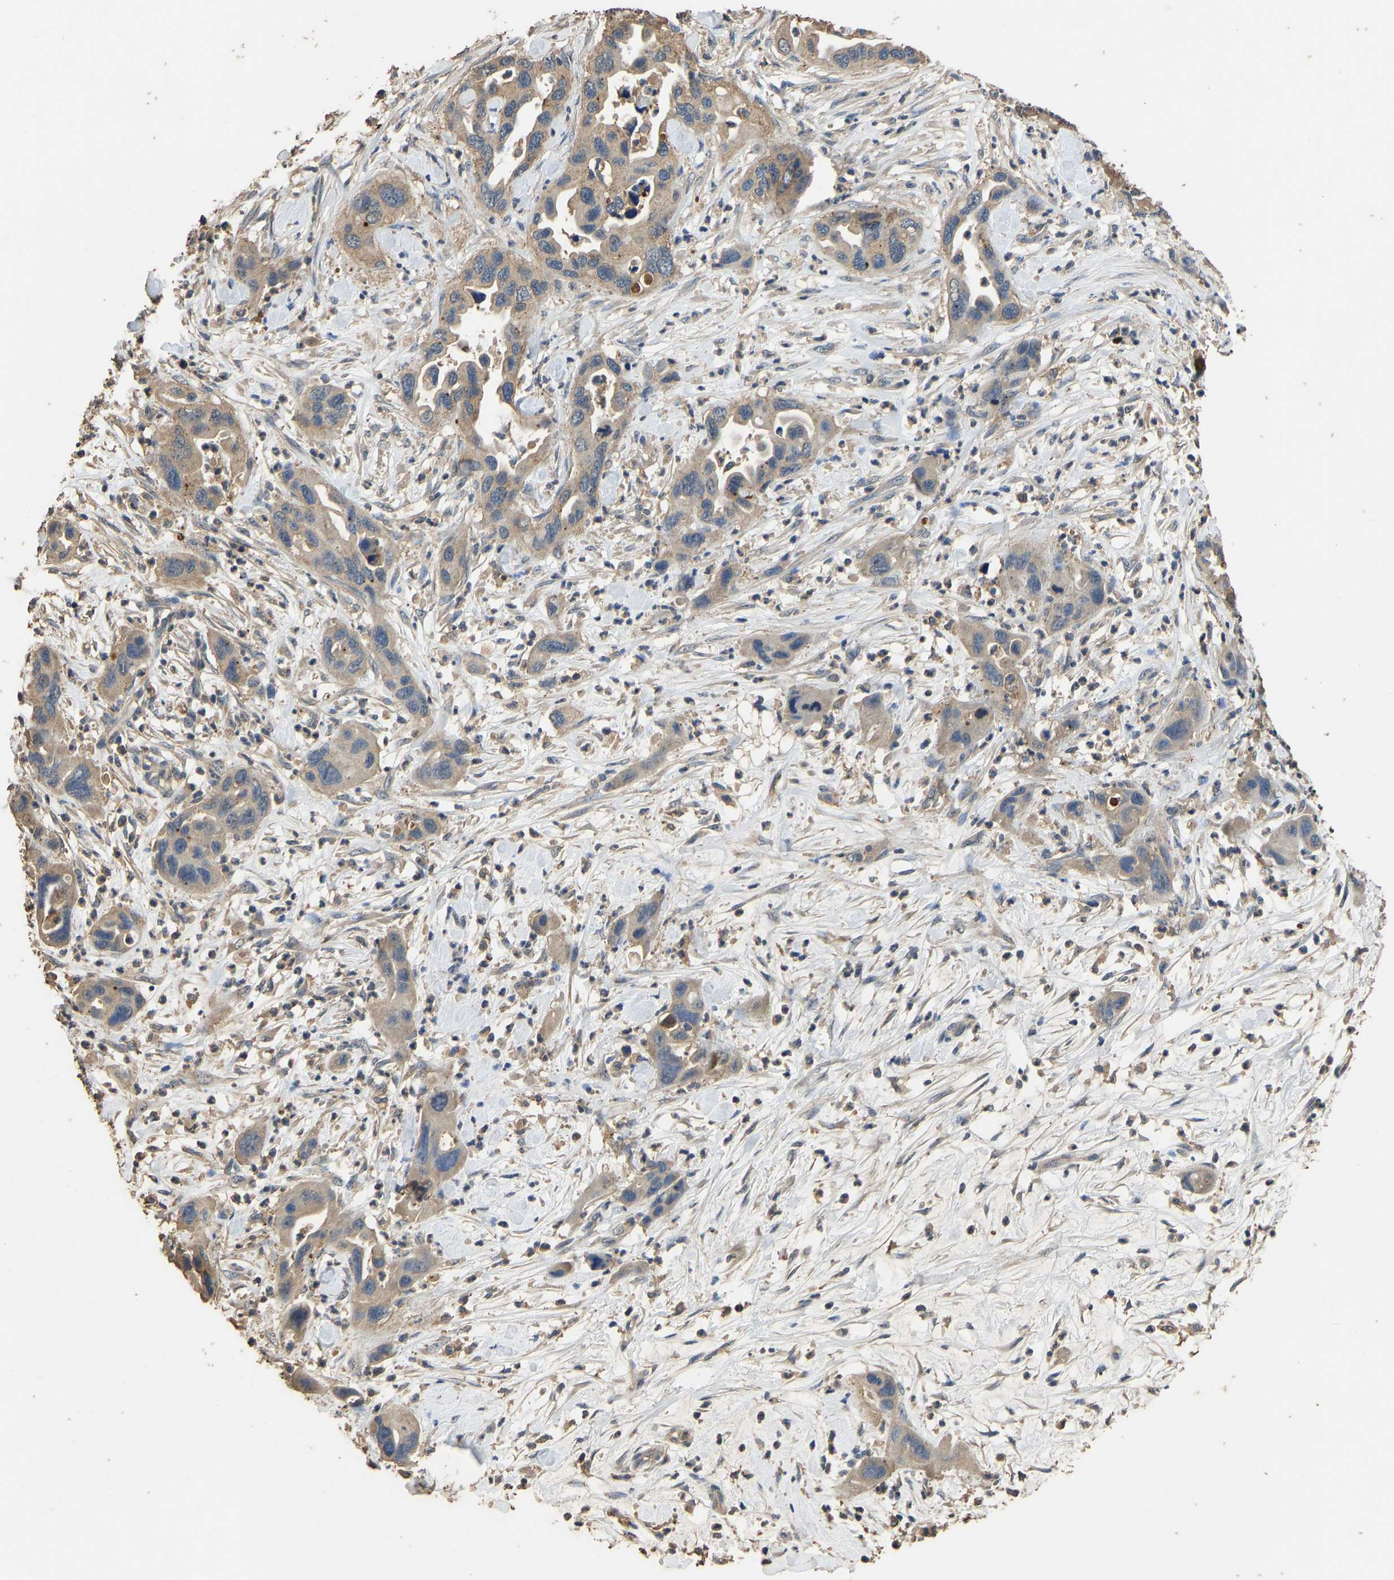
{"staining": {"intensity": "moderate", "quantity": ">75%", "location": "cytoplasmic/membranous"}, "tissue": "pancreatic cancer", "cell_type": "Tumor cells", "image_type": "cancer", "snomed": [{"axis": "morphology", "description": "Adenocarcinoma, NOS"}, {"axis": "topography", "description": "Pancreas"}], "caption": "Pancreatic cancer (adenocarcinoma) stained for a protein displays moderate cytoplasmic/membranous positivity in tumor cells.", "gene": "CIDEC", "patient": {"sex": "female", "age": 71}}